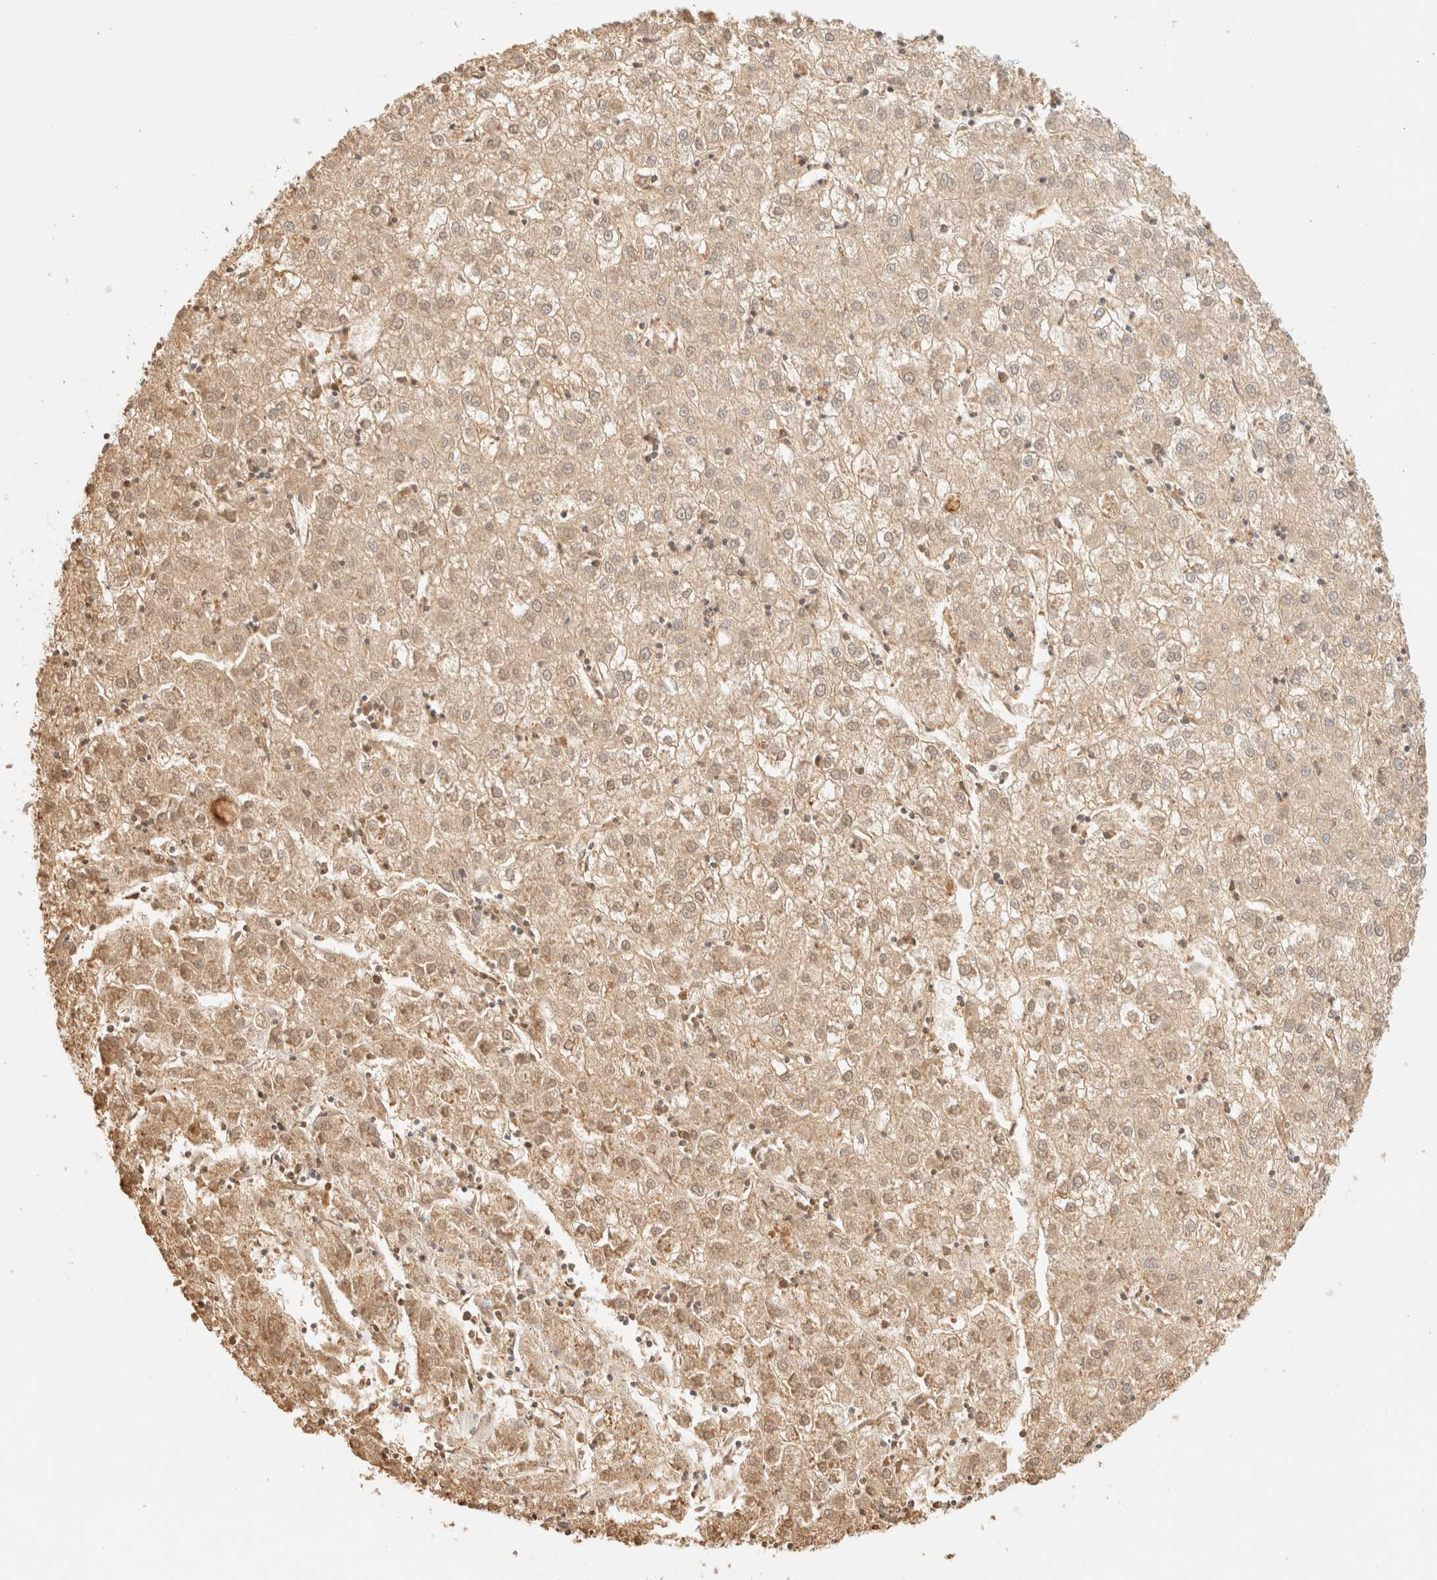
{"staining": {"intensity": "weak", "quantity": ">75%", "location": "cytoplasmic/membranous"}, "tissue": "liver cancer", "cell_type": "Tumor cells", "image_type": "cancer", "snomed": [{"axis": "morphology", "description": "Carcinoma, Hepatocellular, NOS"}, {"axis": "topography", "description": "Liver"}], "caption": "The image displays immunohistochemical staining of liver hepatocellular carcinoma. There is weak cytoplasmic/membranous positivity is identified in about >75% of tumor cells.", "gene": "TIMD4", "patient": {"sex": "male", "age": 72}}